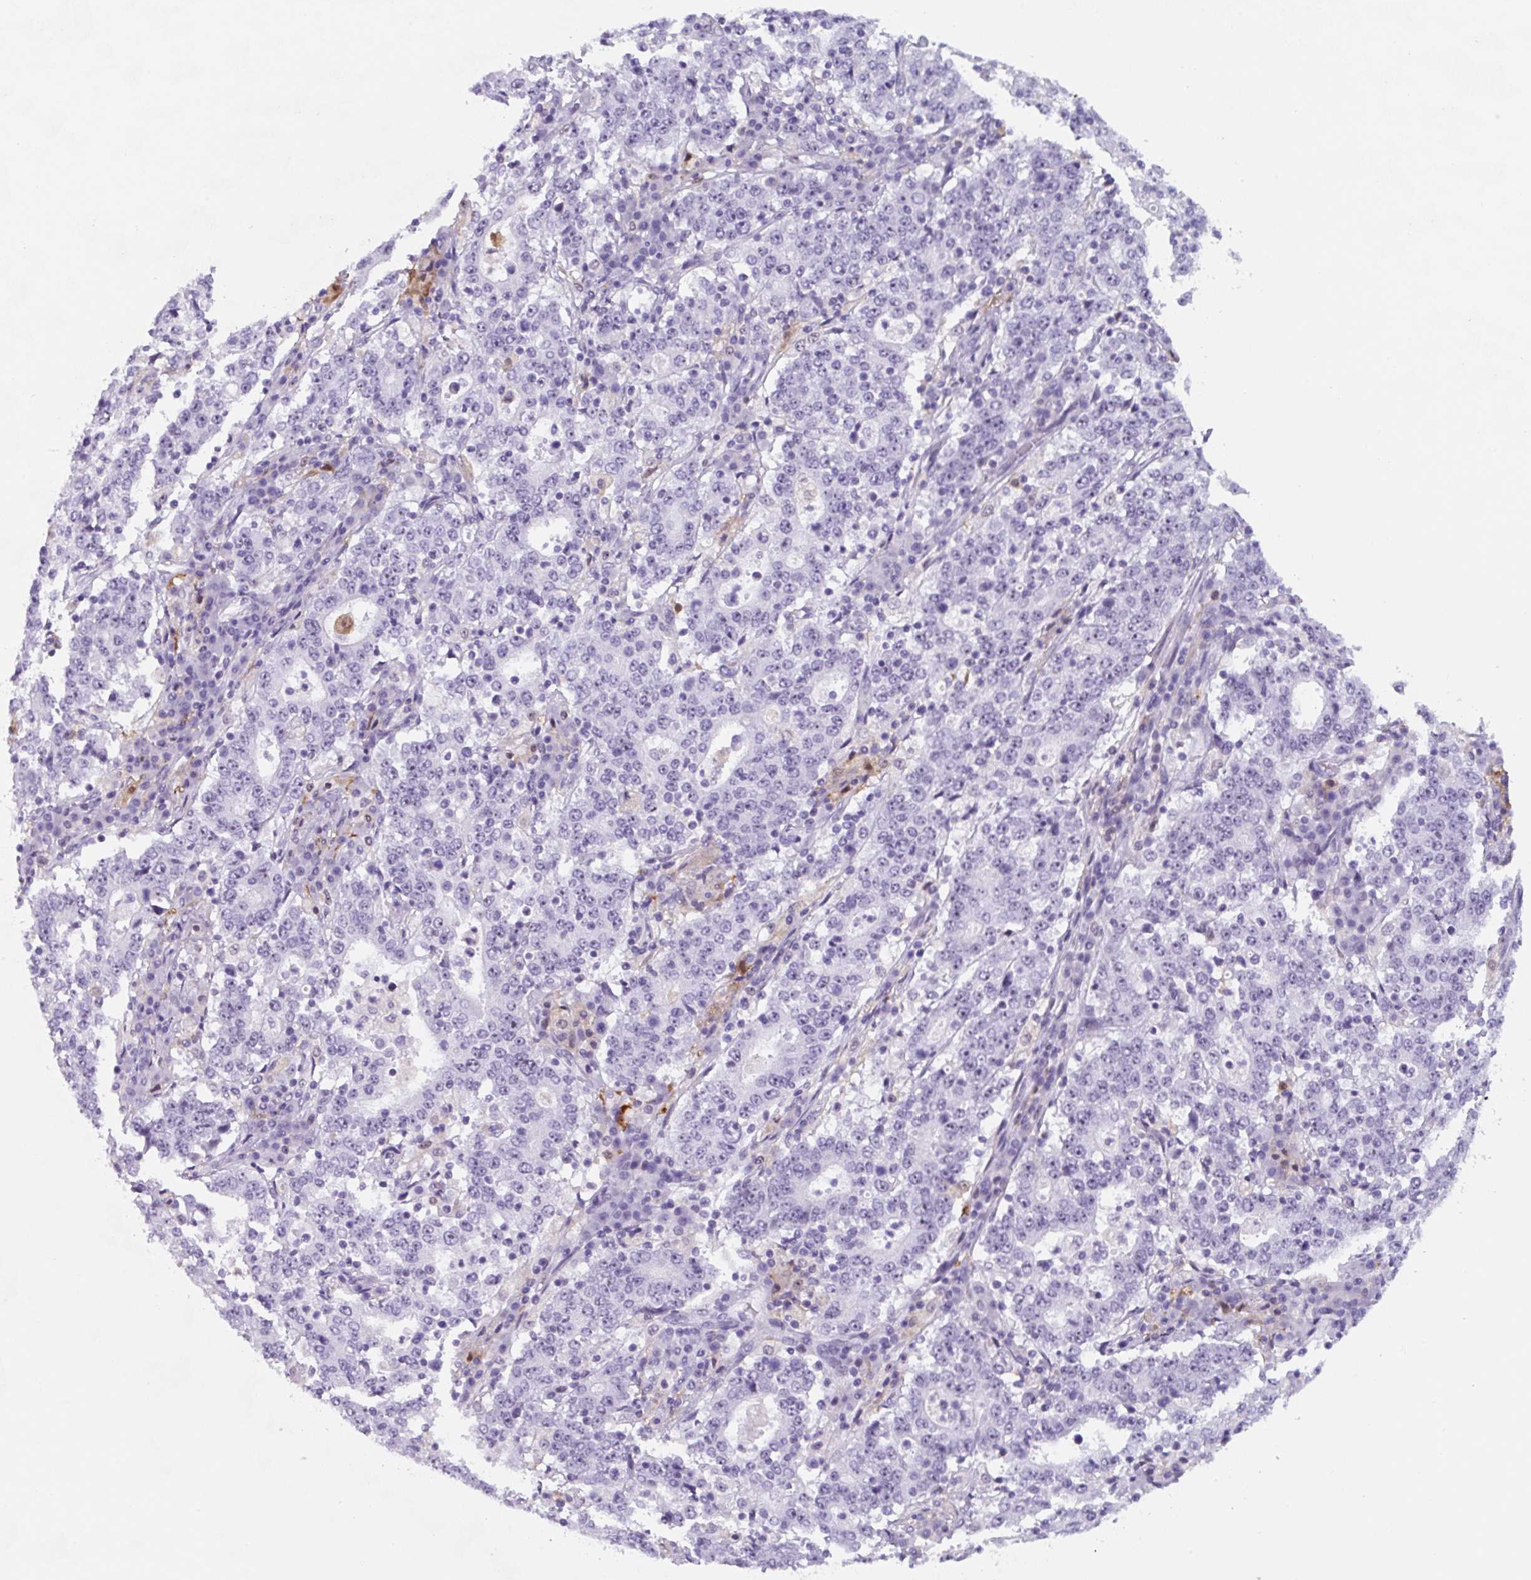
{"staining": {"intensity": "negative", "quantity": "none", "location": "none"}, "tissue": "stomach cancer", "cell_type": "Tumor cells", "image_type": "cancer", "snomed": [{"axis": "morphology", "description": "Adenocarcinoma, NOS"}, {"axis": "topography", "description": "Stomach"}], "caption": "A high-resolution photomicrograph shows IHC staining of stomach adenocarcinoma, which demonstrates no significant staining in tumor cells.", "gene": "TNFRSF8", "patient": {"sex": "male", "age": 59}}